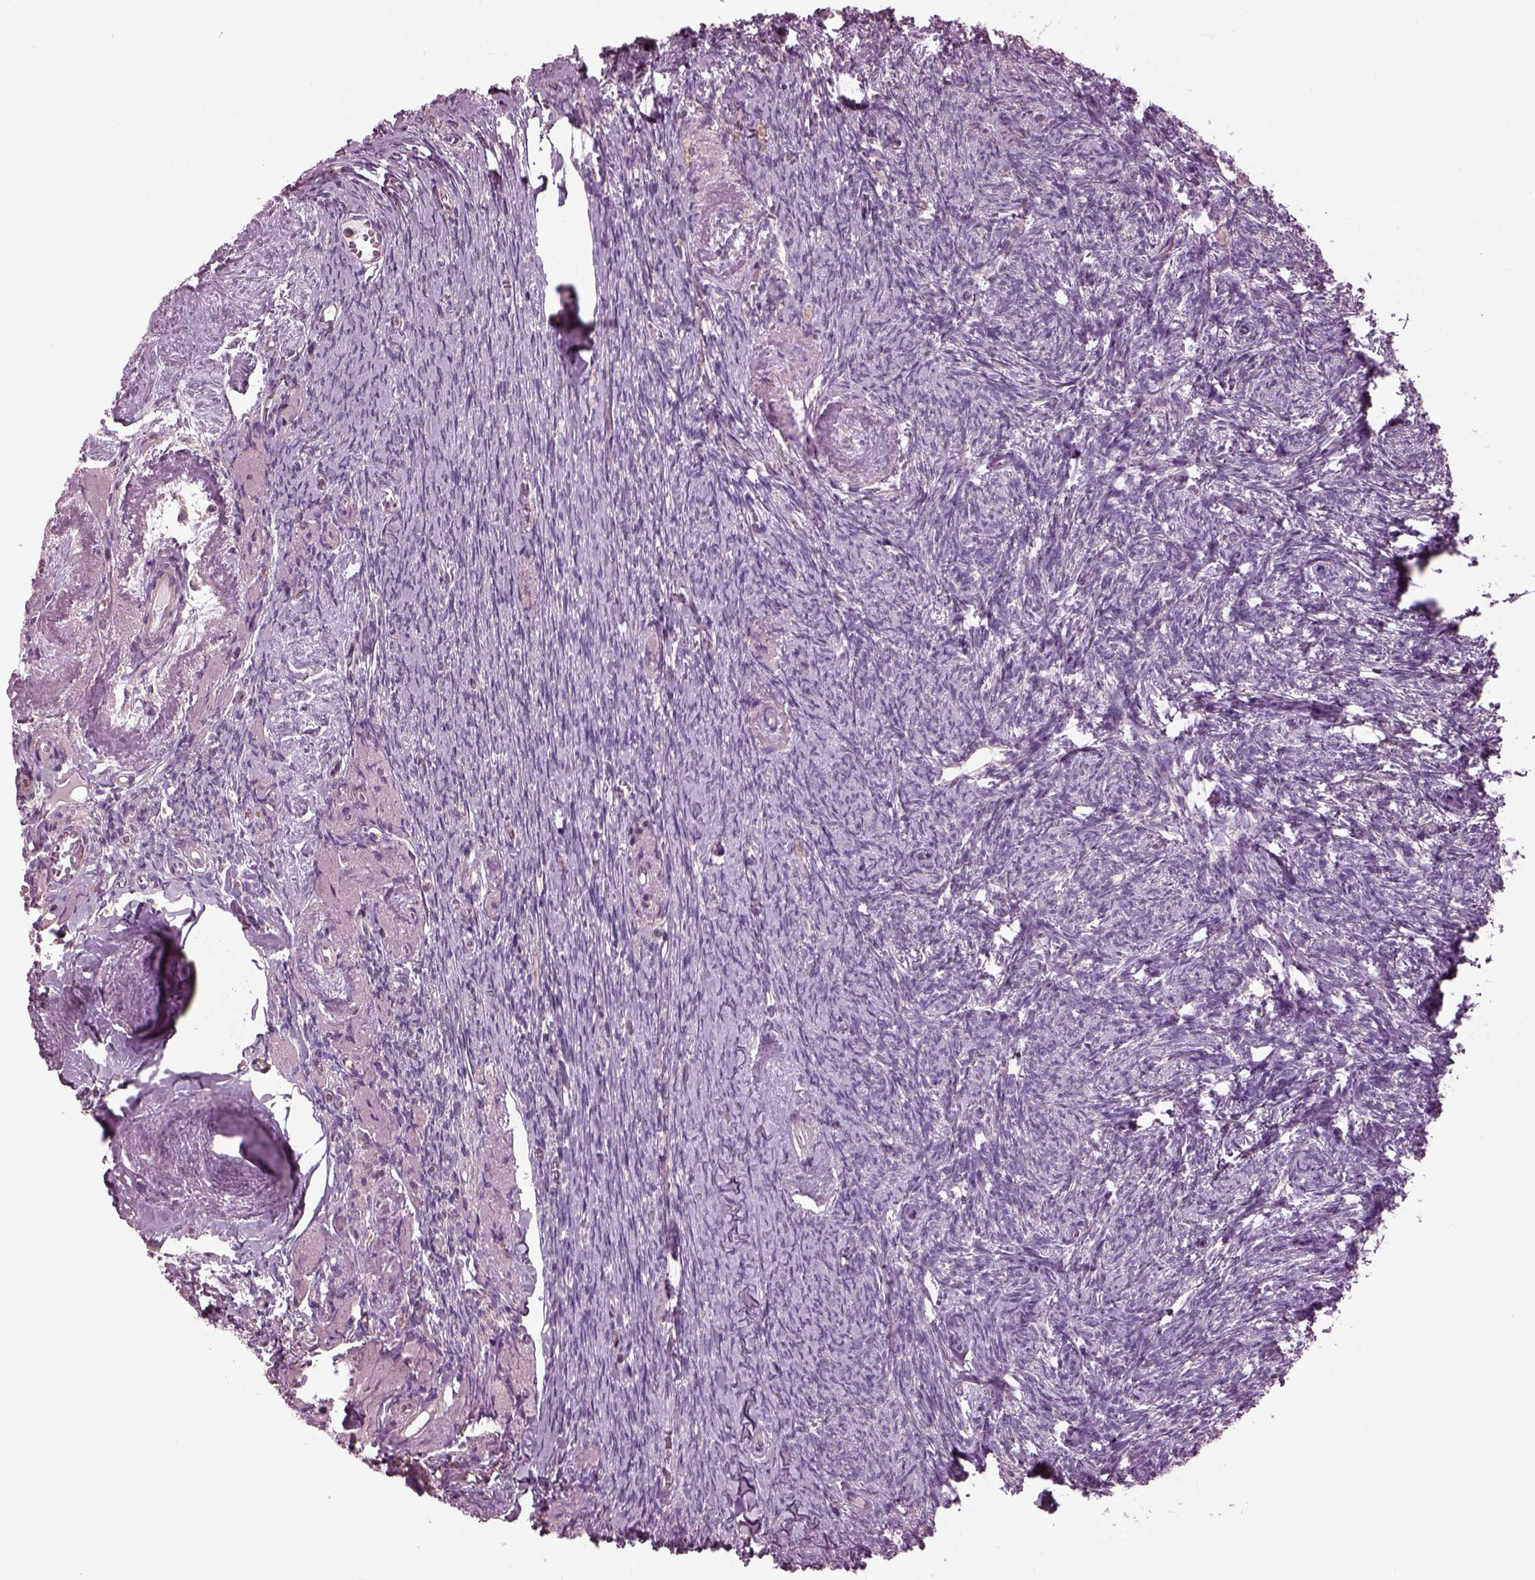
{"staining": {"intensity": "weak", "quantity": ">75%", "location": "cytoplasmic/membranous"}, "tissue": "ovary", "cell_type": "Follicle cells", "image_type": "normal", "snomed": [{"axis": "morphology", "description": "Normal tissue, NOS"}, {"axis": "topography", "description": "Ovary"}], "caption": "This histopathology image reveals IHC staining of normal ovary, with low weak cytoplasmic/membranous staining in about >75% of follicle cells.", "gene": "SPATA7", "patient": {"sex": "female", "age": 72}}